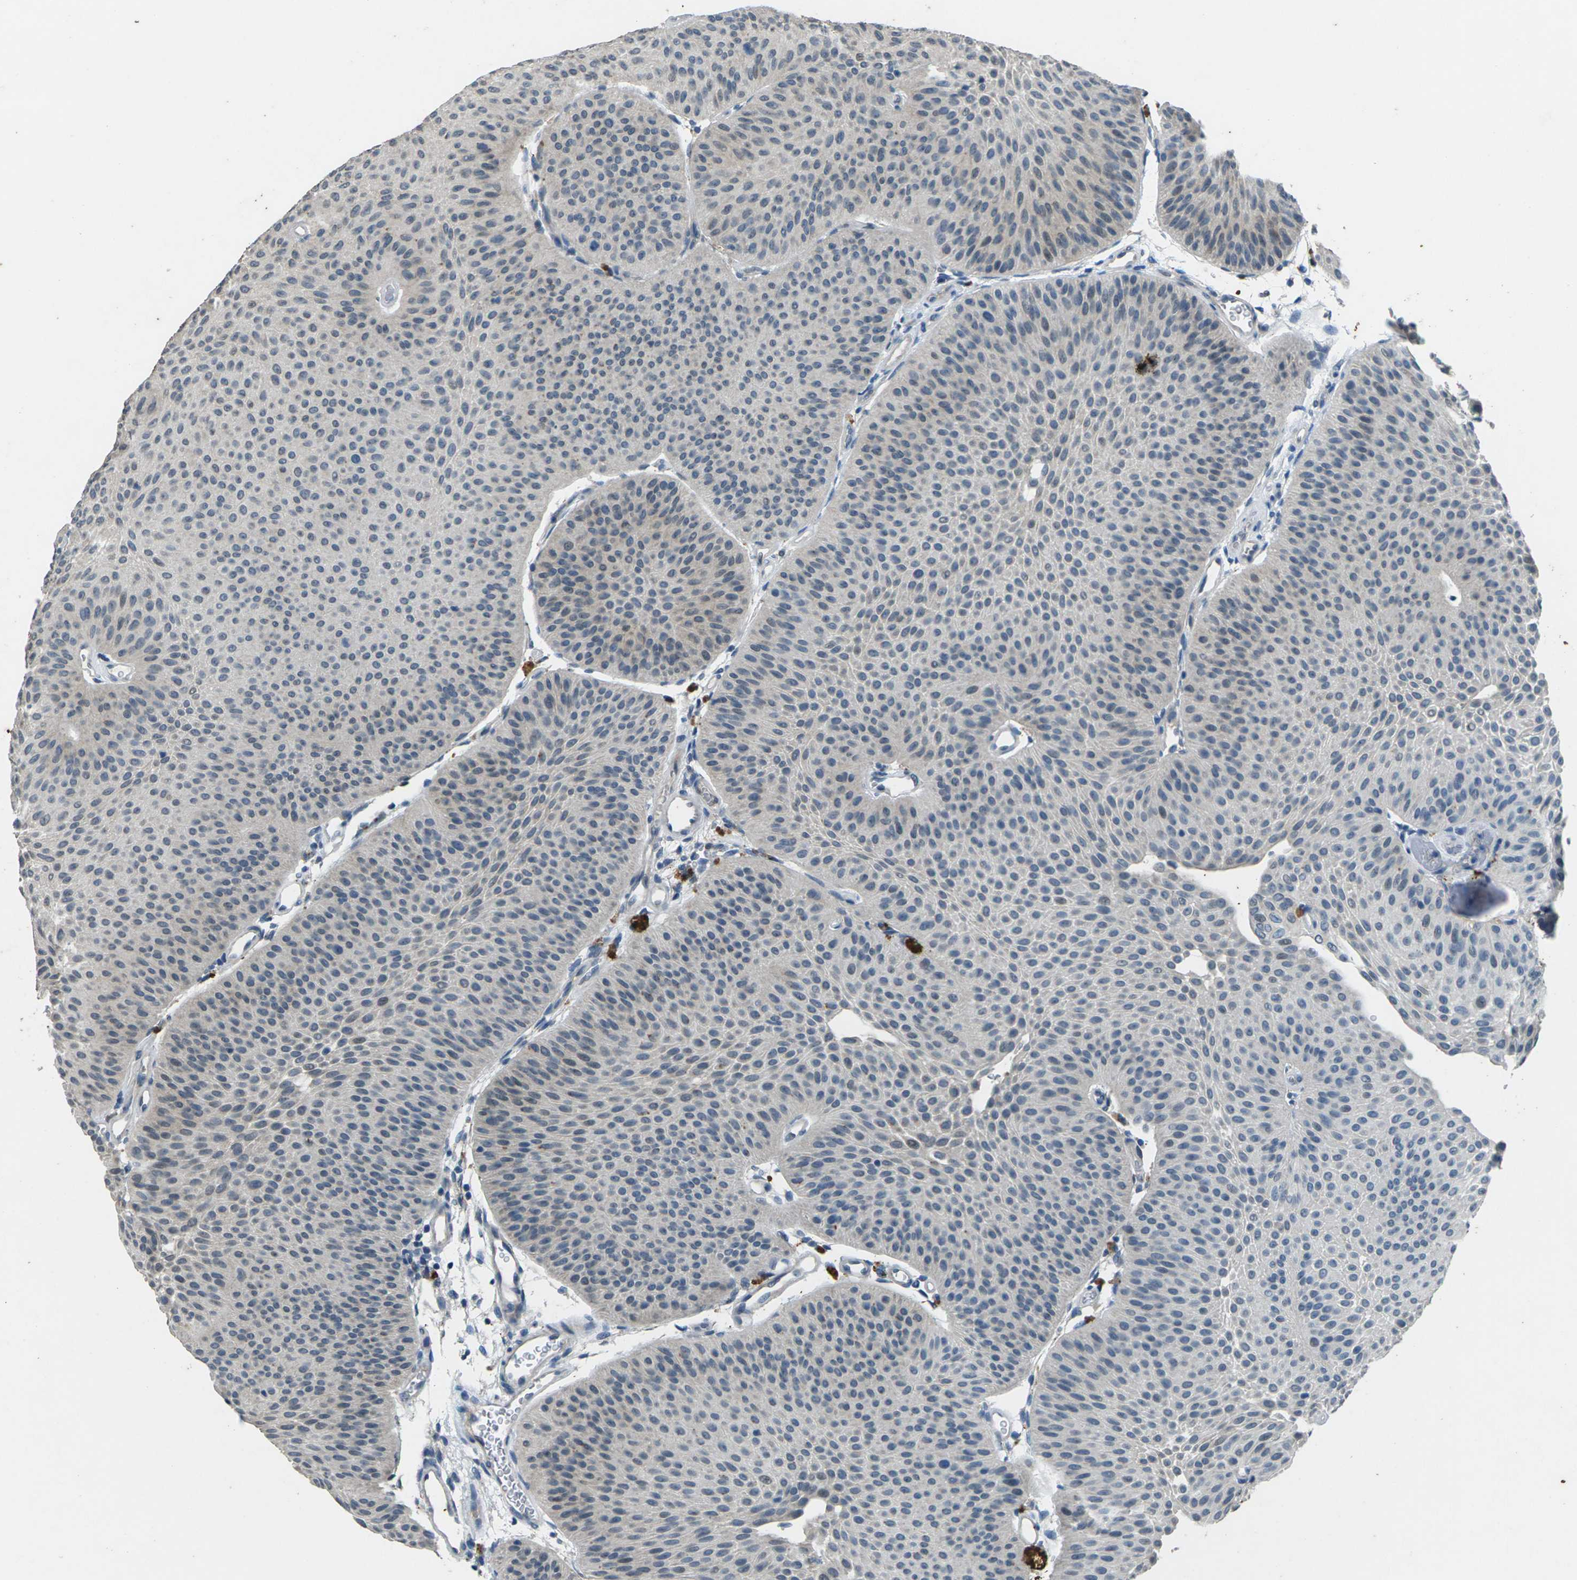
{"staining": {"intensity": "negative", "quantity": "none", "location": "none"}, "tissue": "urothelial cancer", "cell_type": "Tumor cells", "image_type": "cancer", "snomed": [{"axis": "morphology", "description": "Urothelial carcinoma, Low grade"}, {"axis": "topography", "description": "Urinary bladder"}], "caption": "An image of low-grade urothelial carcinoma stained for a protein demonstrates no brown staining in tumor cells. (DAB (3,3'-diaminobenzidine) immunohistochemistry (IHC) with hematoxylin counter stain).", "gene": "SIGLEC14", "patient": {"sex": "female", "age": 60}}